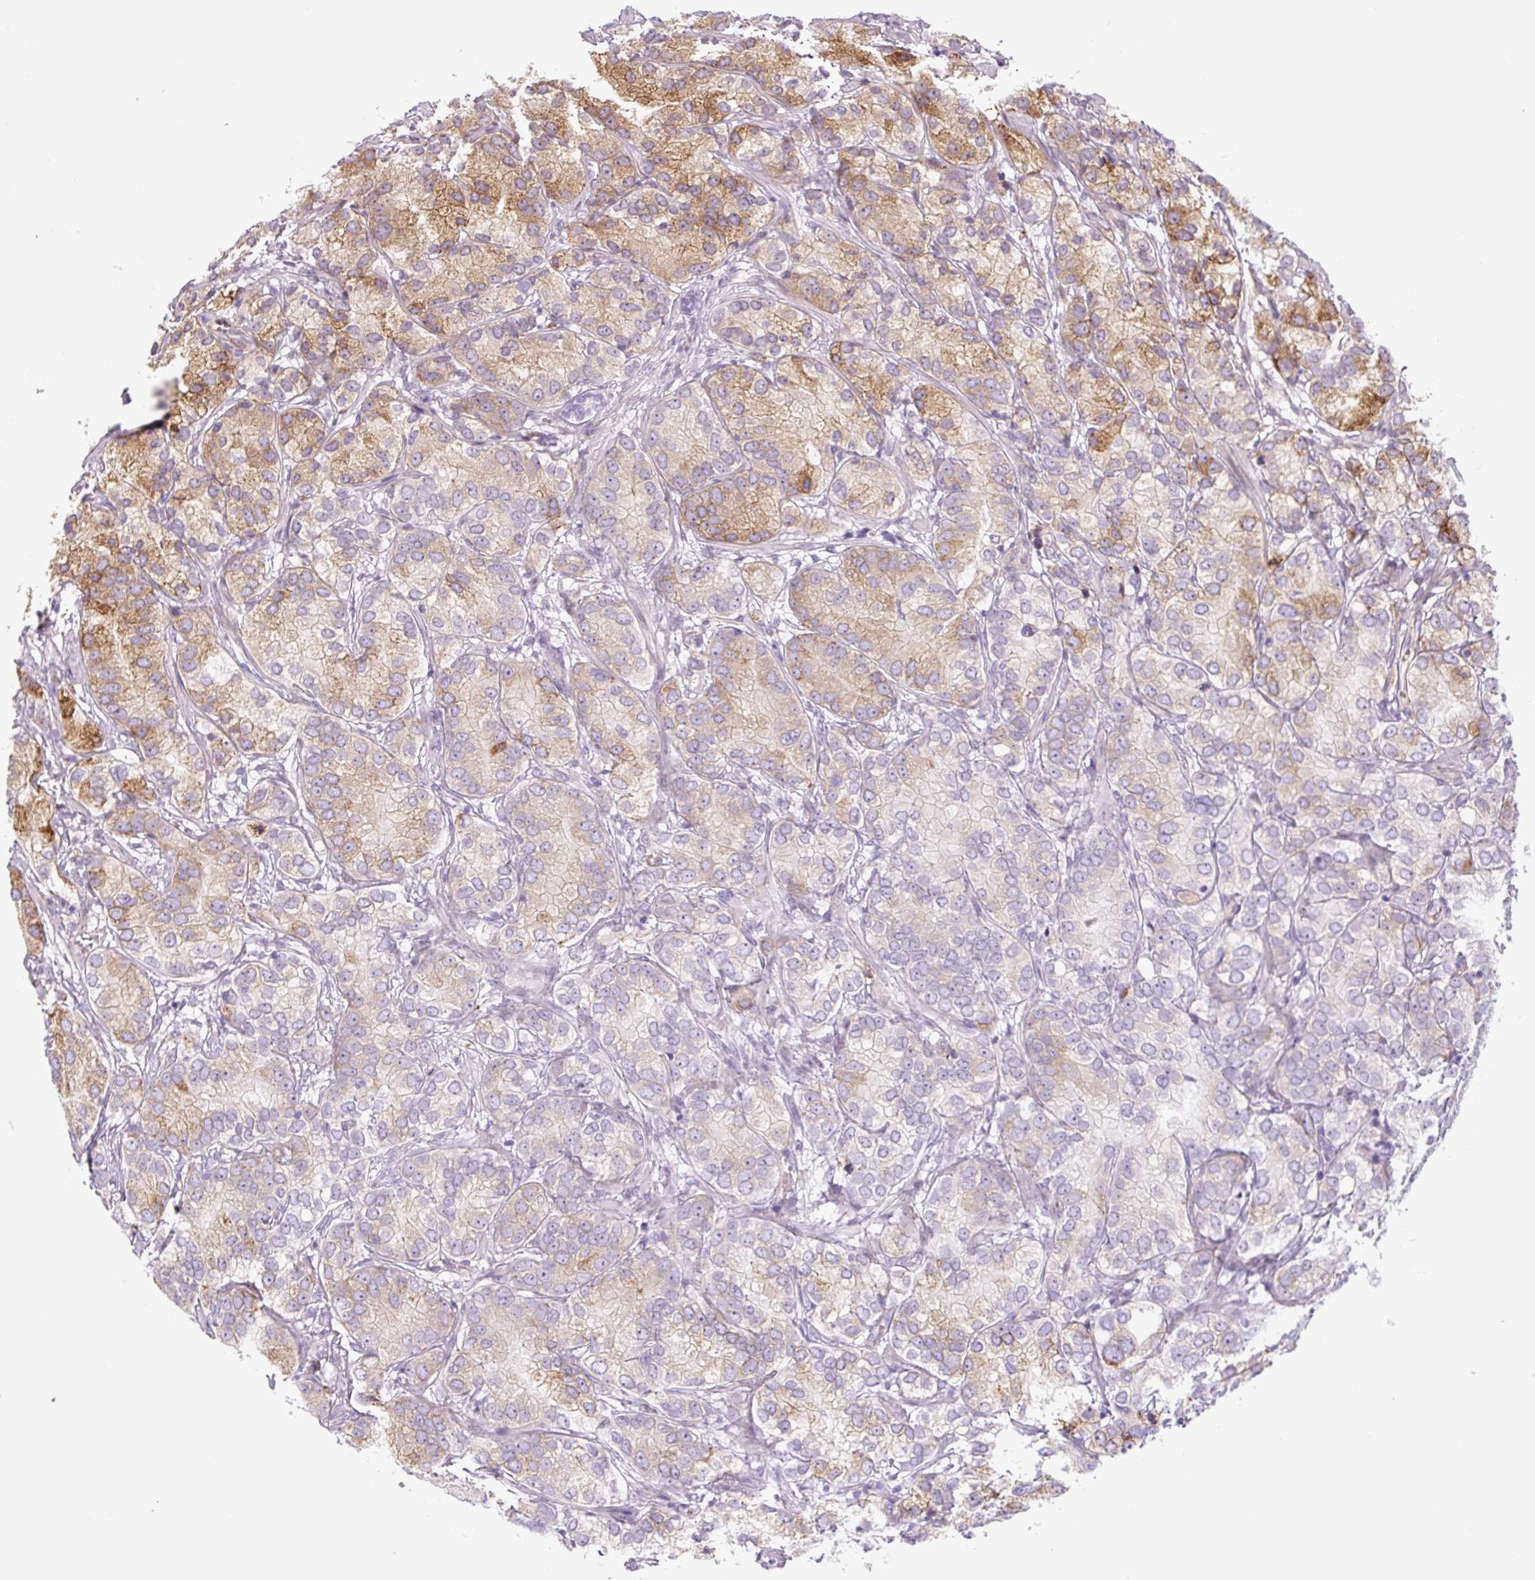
{"staining": {"intensity": "moderate", "quantity": "25%-75%", "location": "cytoplasmic/membranous"}, "tissue": "prostate cancer", "cell_type": "Tumor cells", "image_type": "cancer", "snomed": [{"axis": "morphology", "description": "Adenocarcinoma, High grade"}, {"axis": "topography", "description": "Prostate"}], "caption": "Immunohistochemistry (IHC) (DAB) staining of high-grade adenocarcinoma (prostate) reveals moderate cytoplasmic/membranous protein positivity in approximately 25%-75% of tumor cells. (Stains: DAB in brown, nuclei in blue, Microscopy: brightfield microscopy at high magnification).", "gene": "DISP3", "patient": {"sex": "male", "age": 82}}